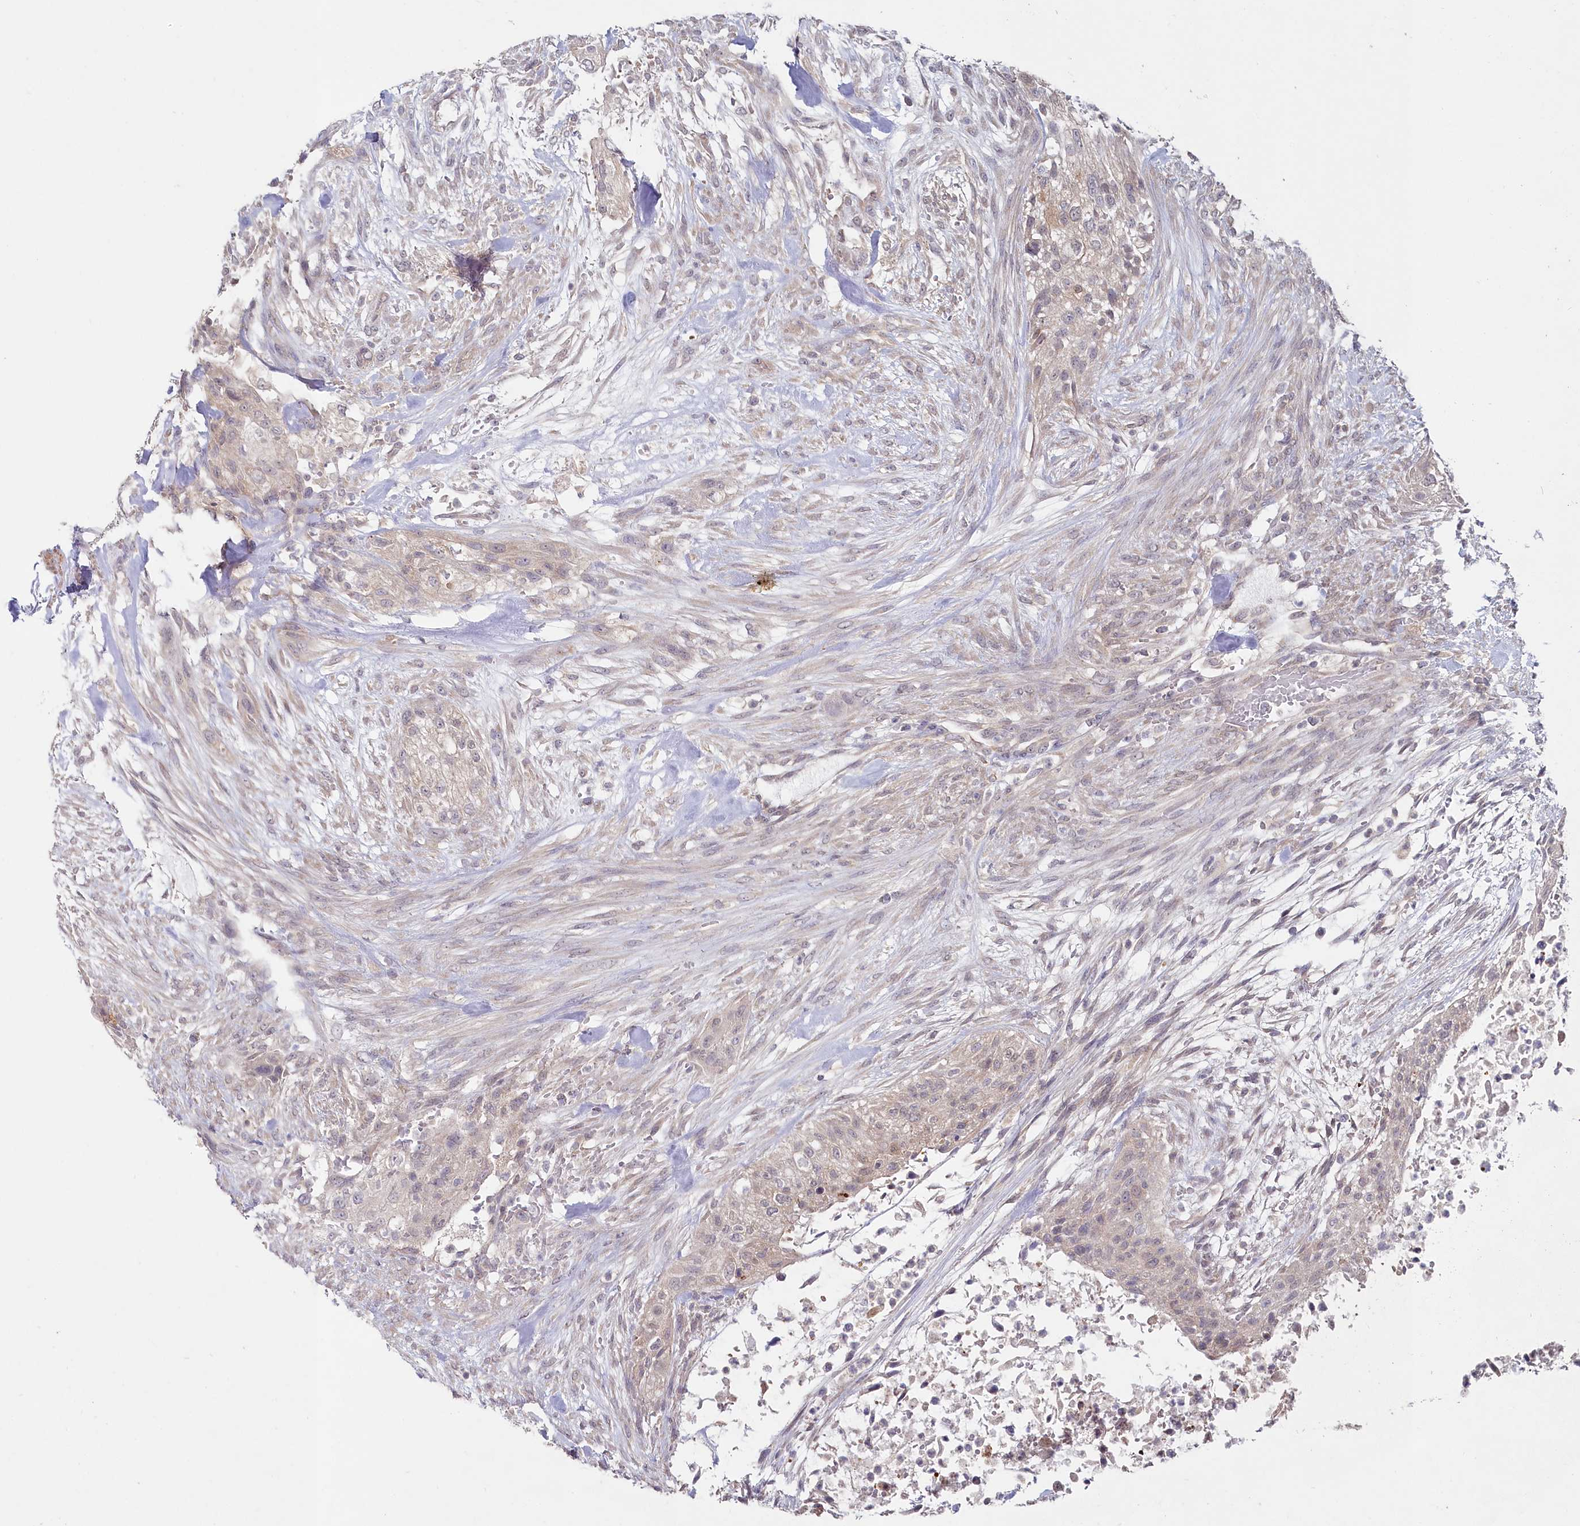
{"staining": {"intensity": "negative", "quantity": "none", "location": "none"}, "tissue": "urothelial cancer", "cell_type": "Tumor cells", "image_type": "cancer", "snomed": [{"axis": "morphology", "description": "Urothelial carcinoma, High grade"}, {"axis": "topography", "description": "Urinary bladder"}], "caption": "Image shows no significant protein staining in tumor cells of high-grade urothelial carcinoma. Brightfield microscopy of immunohistochemistry stained with DAB (brown) and hematoxylin (blue), captured at high magnification.", "gene": "AAMDC", "patient": {"sex": "male", "age": 35}}